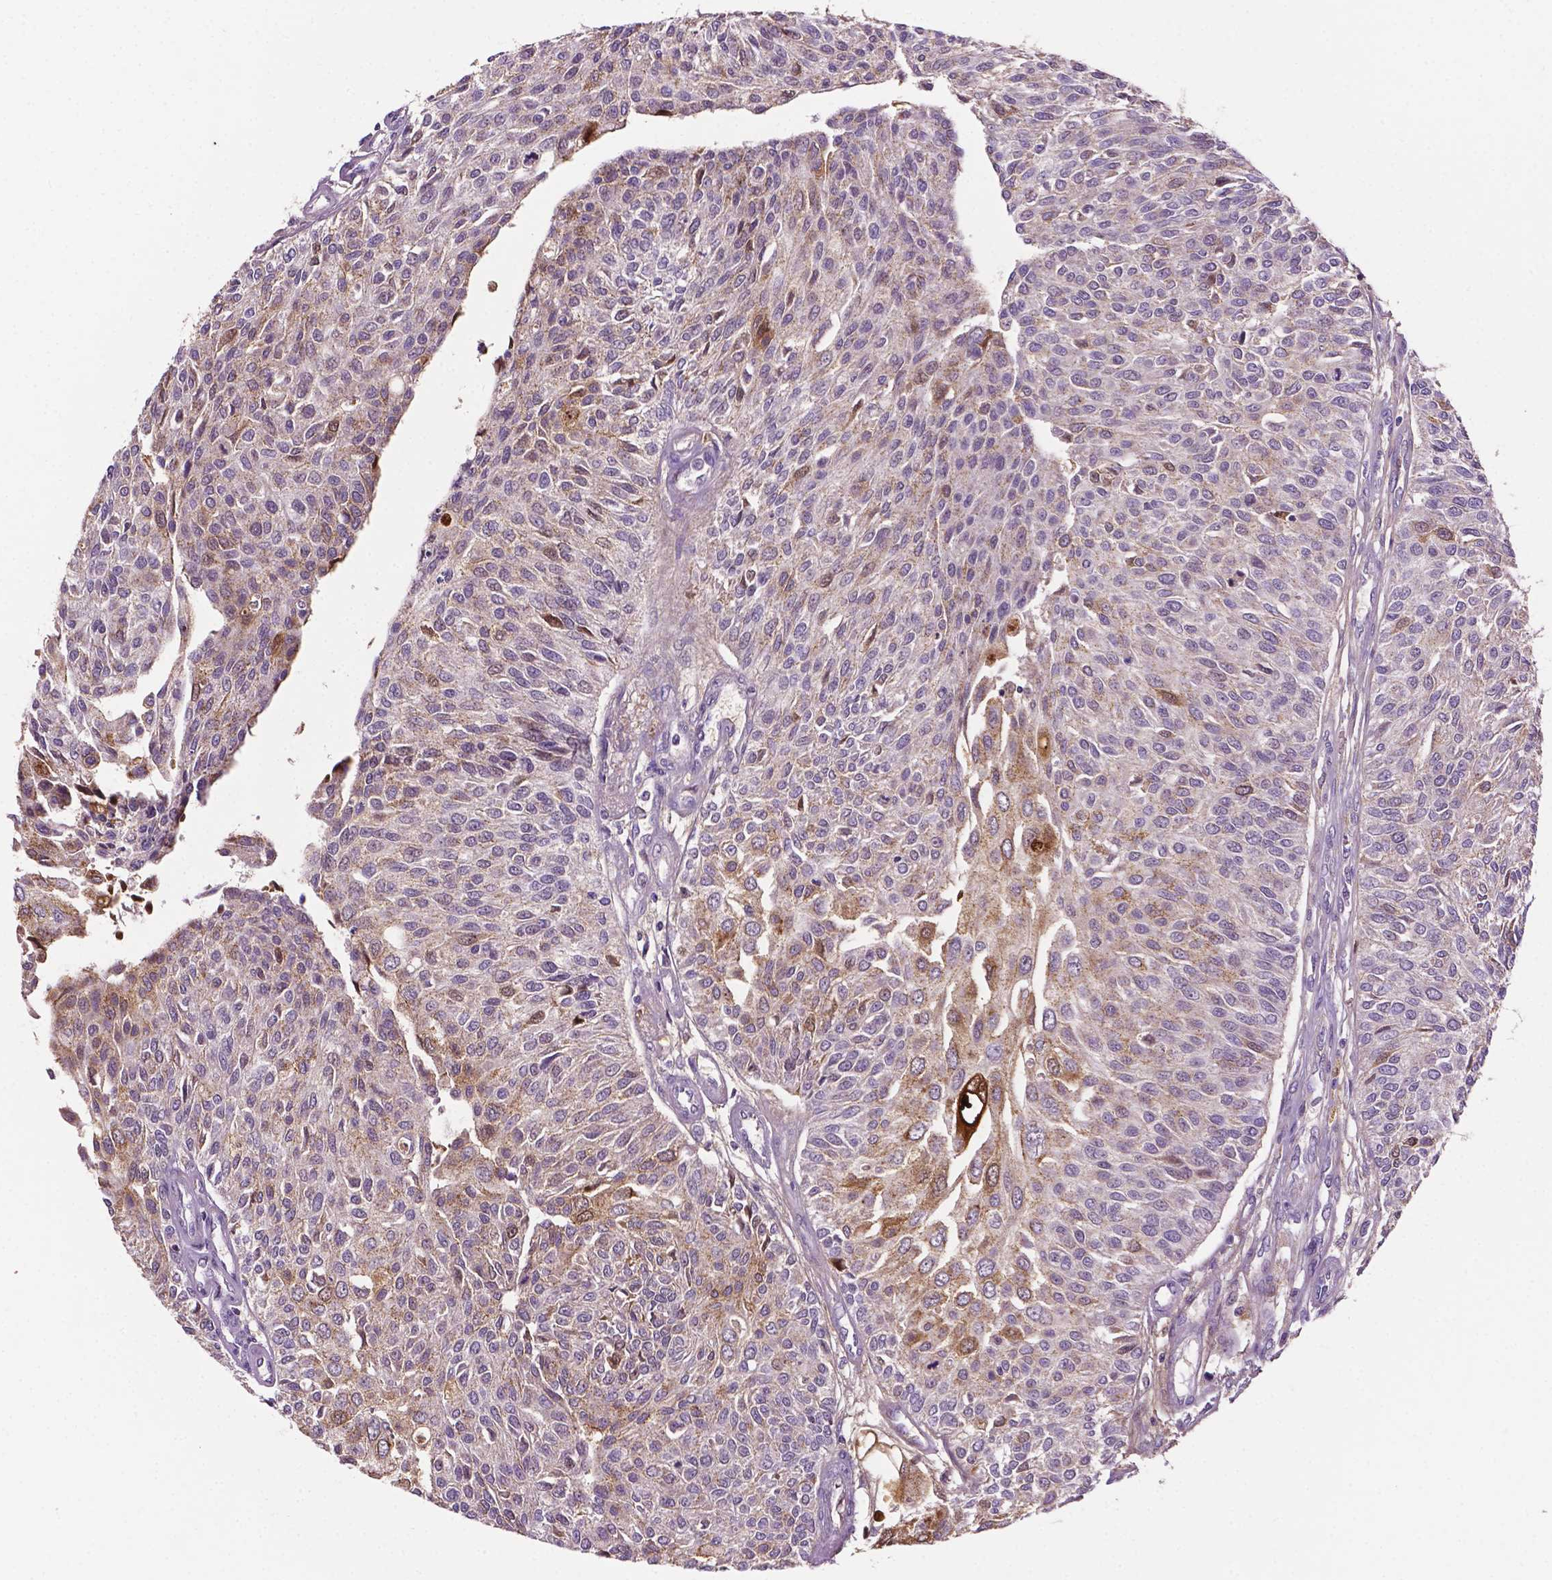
{"staining": {"intensity": "moderate", "quantity": "<25%", "location": "cytoplasmic/membranous"}, "tissue": "urothelial cancer", "cell_type": "Tumor cells", "image_type": "cancer", "snomed": [{"axis": "morphology", "description": "Urothelial carcinoma, NOS"}, {"axis": "topography", "description": "Urinary bladder"}], "caption": "Protein staining displays moderate cytoplasmic/membranous staining in about <25% of tumor cells in transitional cell carcinoma. (Stains: DAB (3,3'-diaminobenzidine) in brown, nuclei in blue, Microscopy: brightfield microscopy at high magnification).", "gene": "FBLN1", "patient": {"sex": "male", "age": 55}}